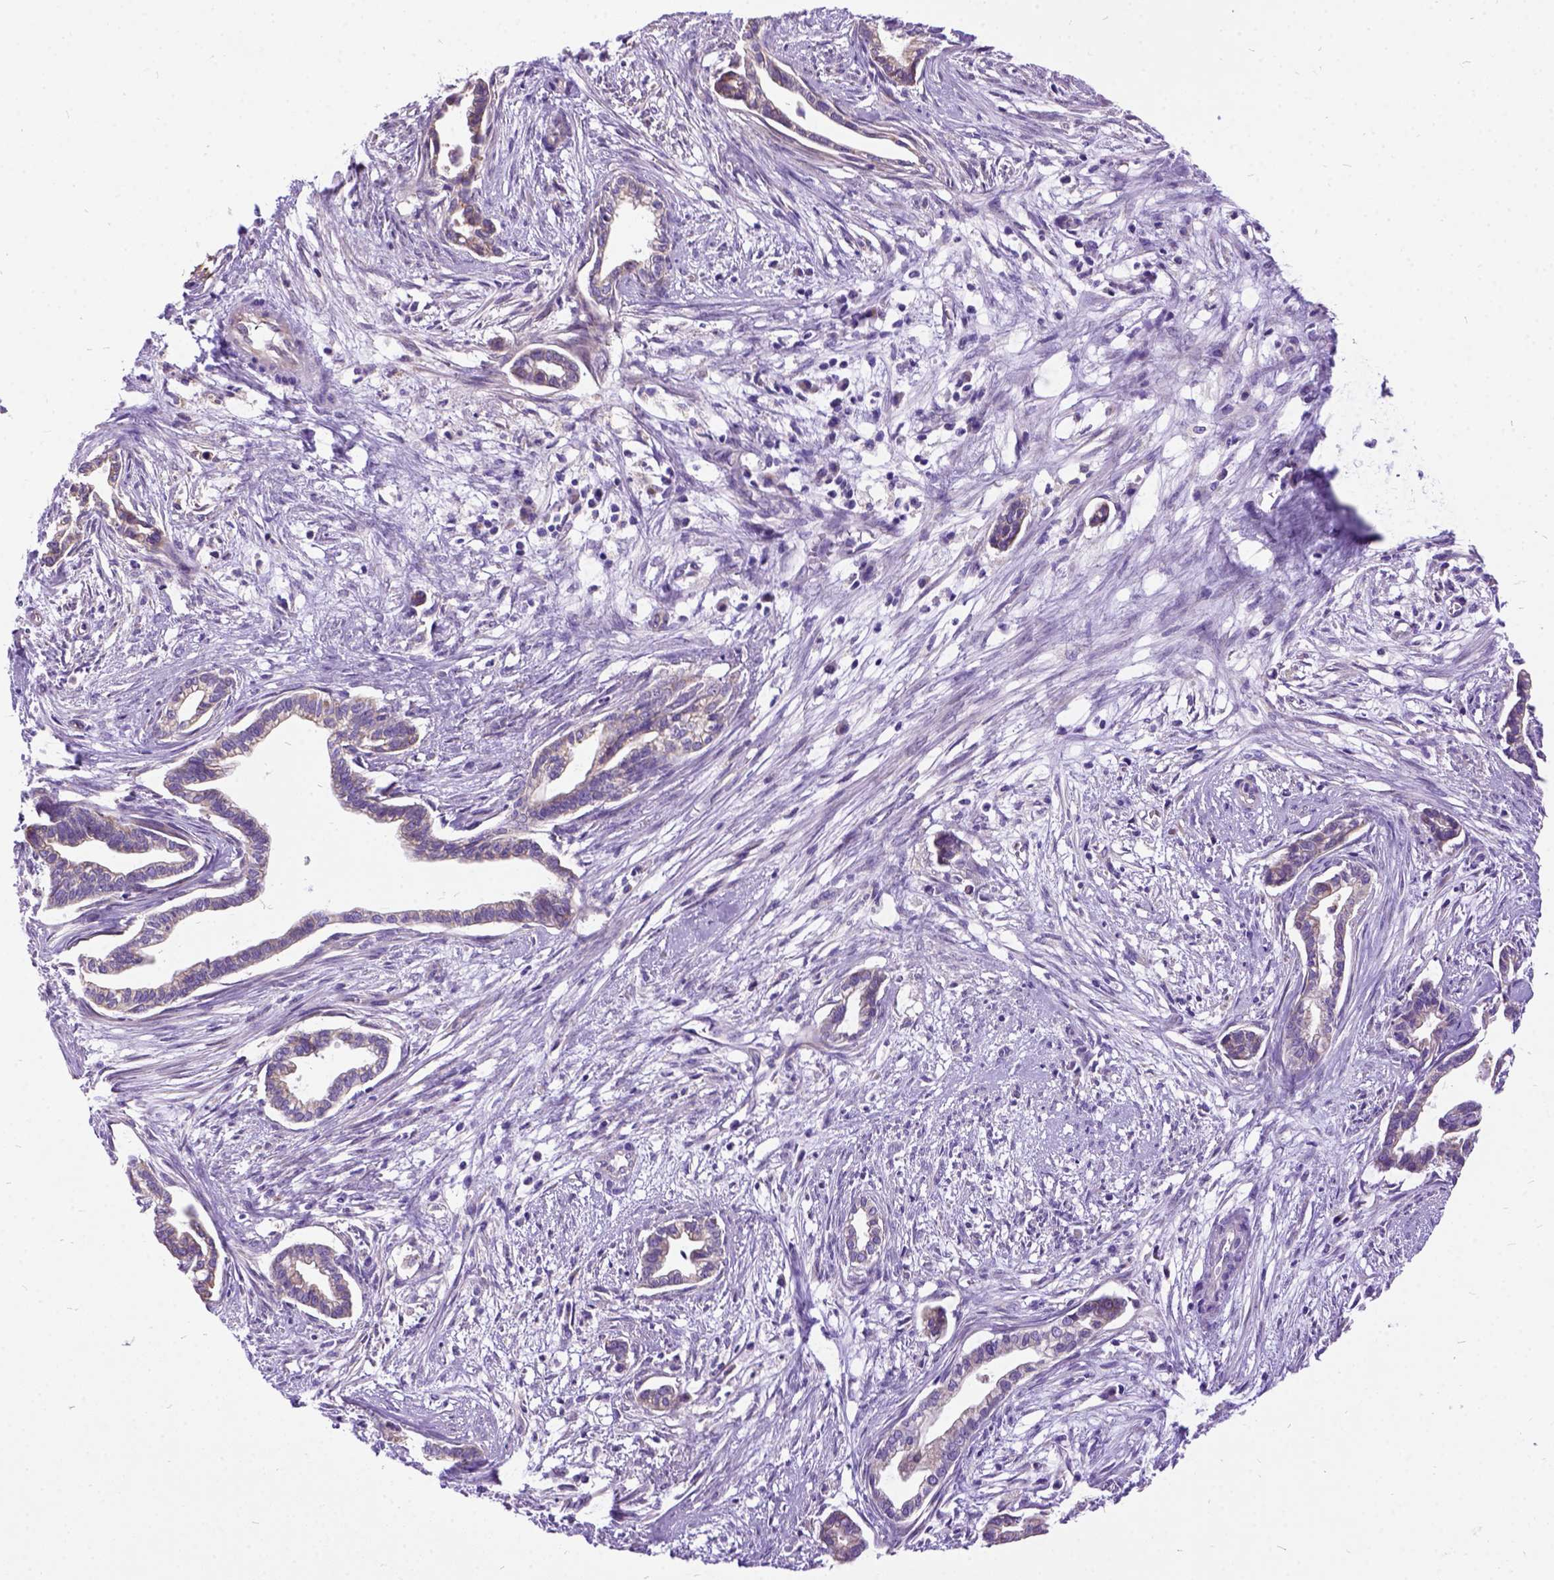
{"staining": {"intensity": "weak", "quantity": "<25%", "location": "cytoplasmic/membranous"}, "tissue": "cervical cancer", "cell_type": "Tumor cells", "image_type": "cancer", "snomed": [{"axis": "morphology", "description": "Adenocarcinoma, NOS"}, {"axis": "topography", "description": "Cervix"}], "caption": "Tumor cells are negative for protein expression in human adenocarcinoma (cervical). (DAB immunohistochemistry (IHC) with hematoxylin counter stain).", "gene": "CFAP54", "patient": {"sex": "female", "age": 62}}